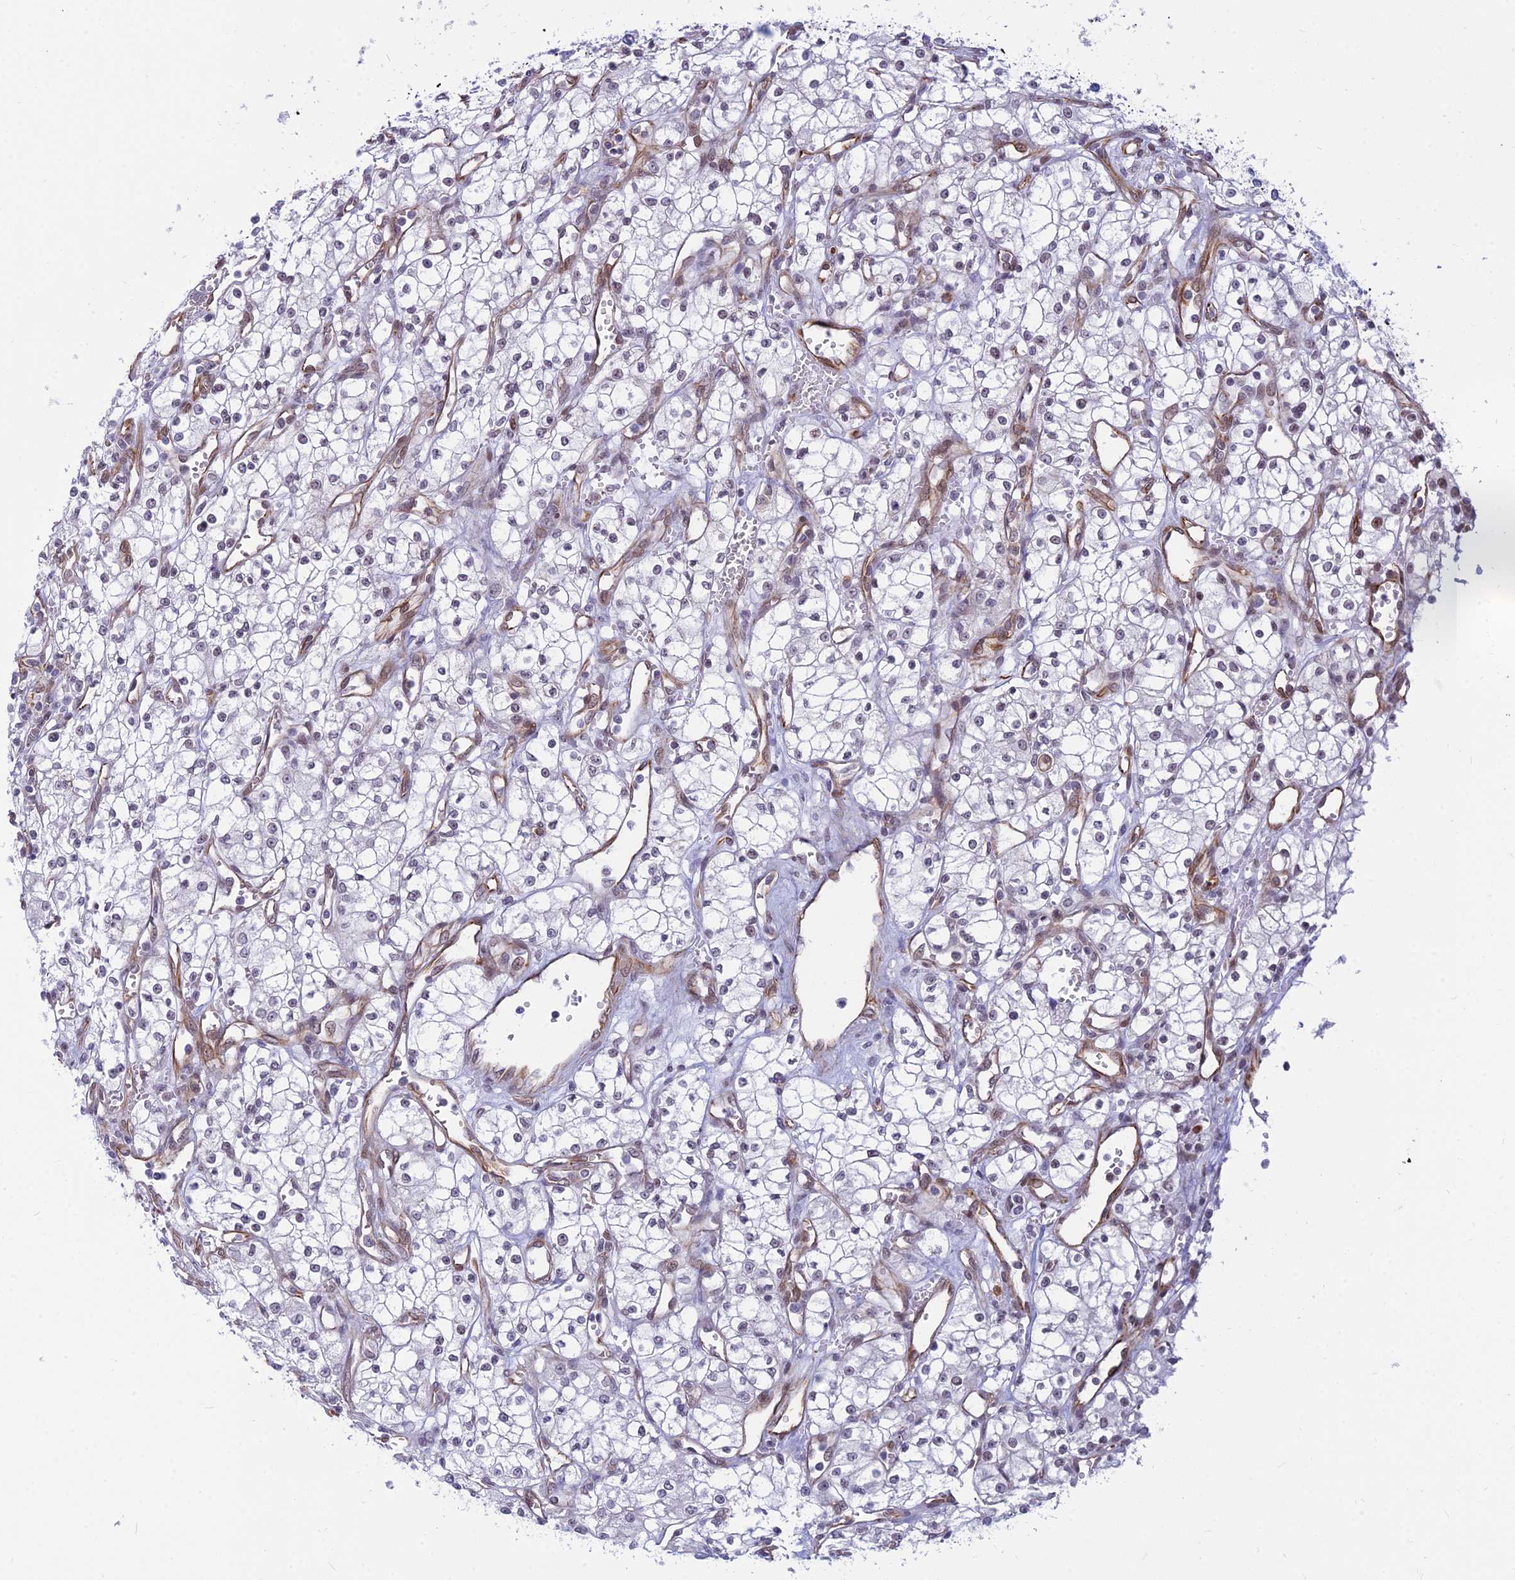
{"staining": {"intensity": "negative", "quantity": "none", "location": "none"}, "tissue": "renal cancer", "cell_type": "Tumor cells", "image_type": "cancer", "snomed": [{"axis": "morphology", "description": "Adenocarcinoma, NOS"}, {"axis": "topography", "description": "Kidney"}], "caption": "Protein analysis of renal adenocarcinoma shows no significant positivity in tumor cells.", "gene": "SAPCD2", "patient": {"sex": "male", "age": 59}}